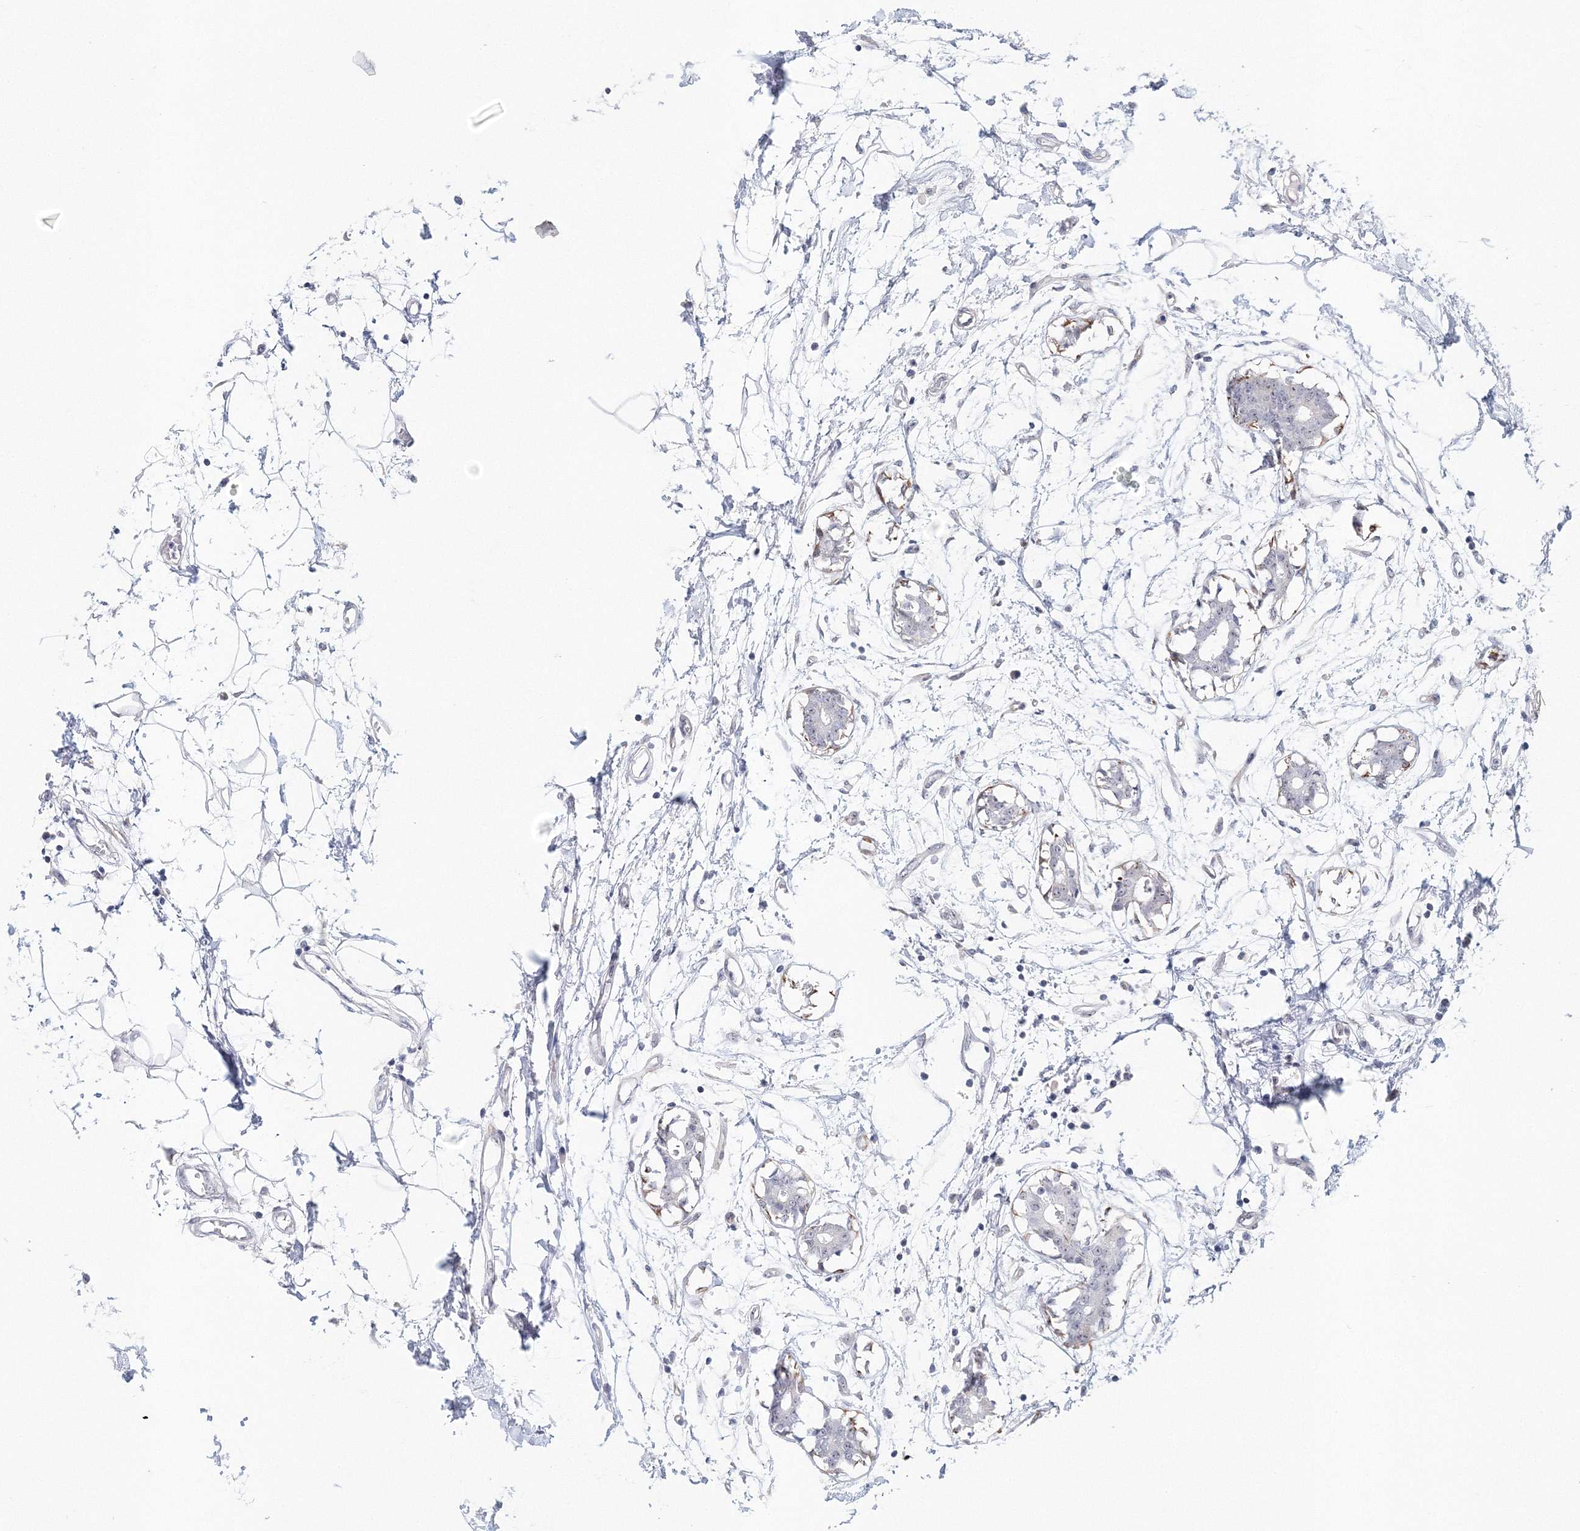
{"staining": {"intensity": "negative", "quantity": "none", "location": "none"}, "tissue": "breast cancer", "cell_type": "Tumor cells", "image_type": "cancer", "snomed": [{"axis": "morphology", "description": "Duct carcinoma"}, {"axis": "topography", "description": "Breast"}], "caption": "Human breast cancer stained for a protein using IHC displays no positivity in tumor cells.", "gene": "SIRT7", "patient": {"sex": "female", "age": 40}}